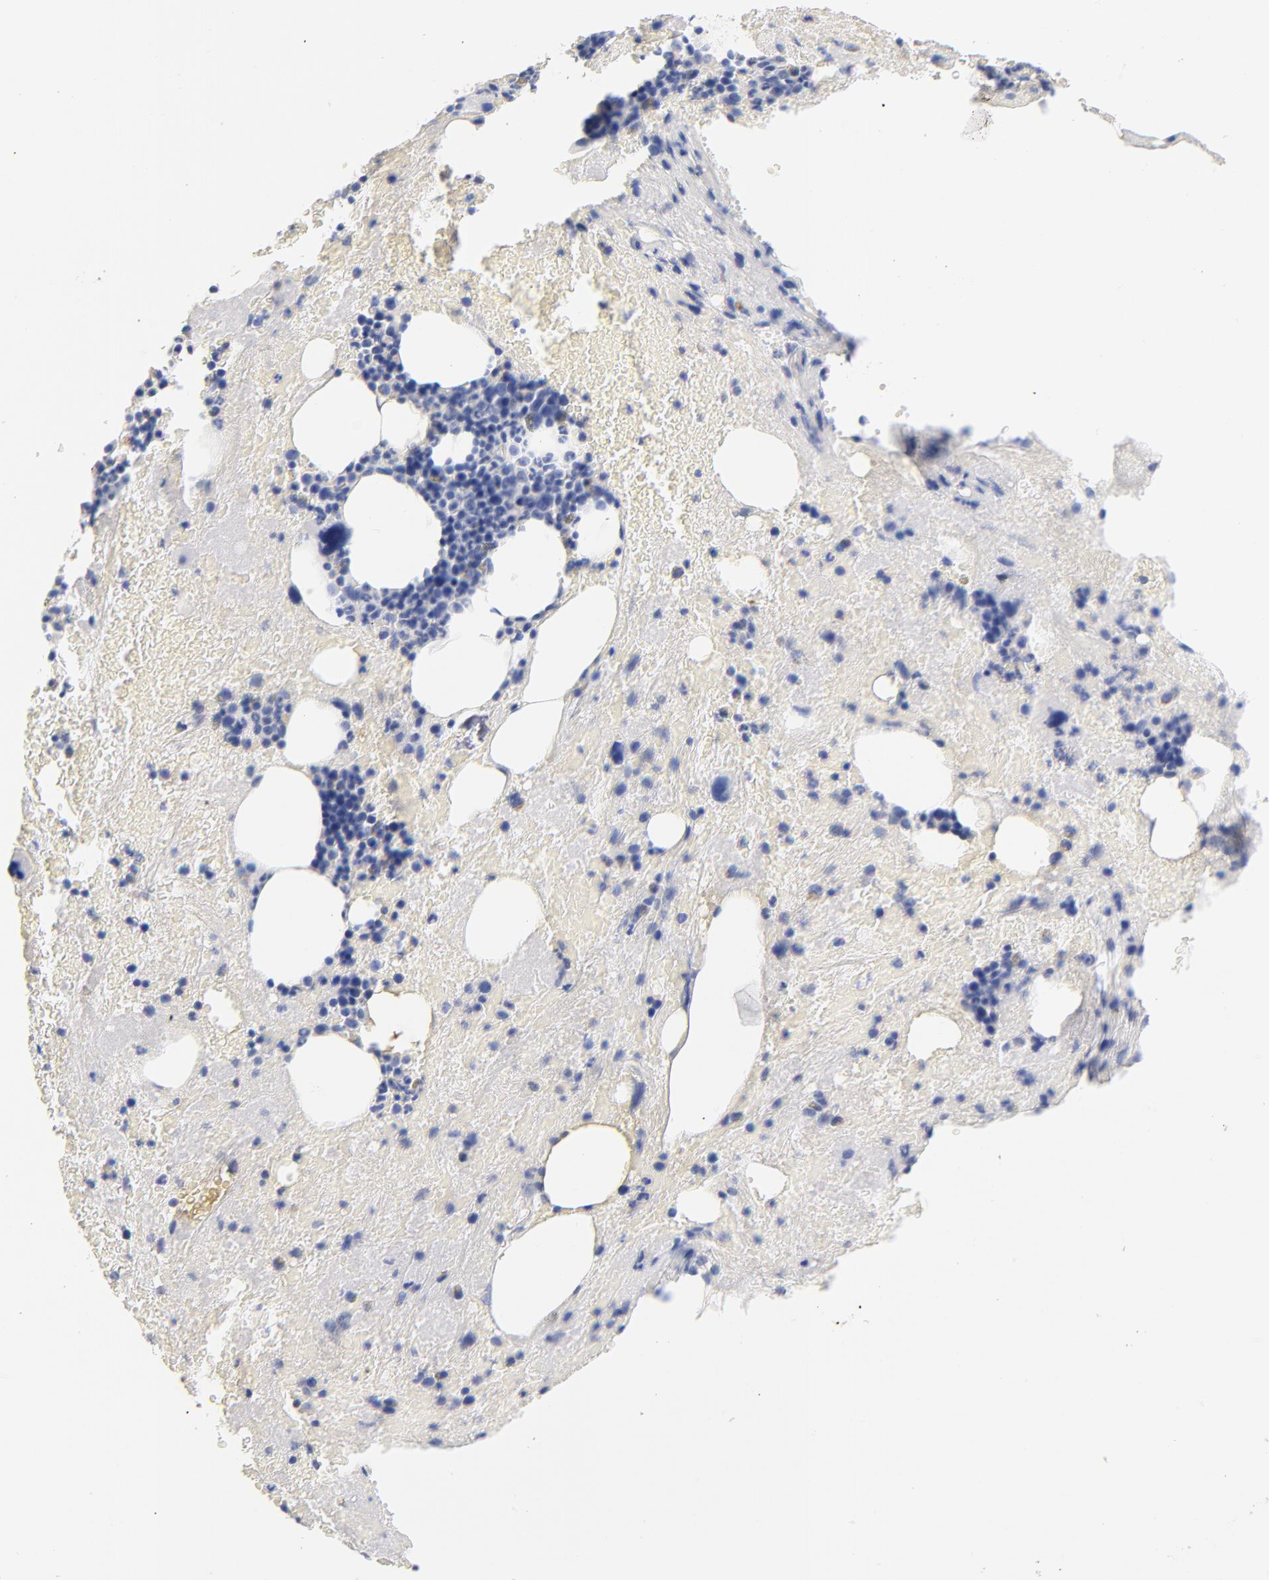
{"staining": {"intensity": "negative", "quantity": "none", "location": "none"}, "tissue": "bone marrow", "cell_type": "Hematopoietic cells", "image_type": "normal", "snomed": [{"axis": "morphology", "description": "Normal tissue, NOS"}, {"axis": "topography", "description": "Bone marrow"}], "caption": "Immunohistochemistry of unremarkable human bone marrow exhibits no positivity in hematopoietic cells. The staining was performed using DAB to visualize the protein expression in brown, while the nuclei were stained in blue with hematoxylin (Magnification: 20x).", "gene": "CPS1", "patient": {"sex": "male", "age": 76}}